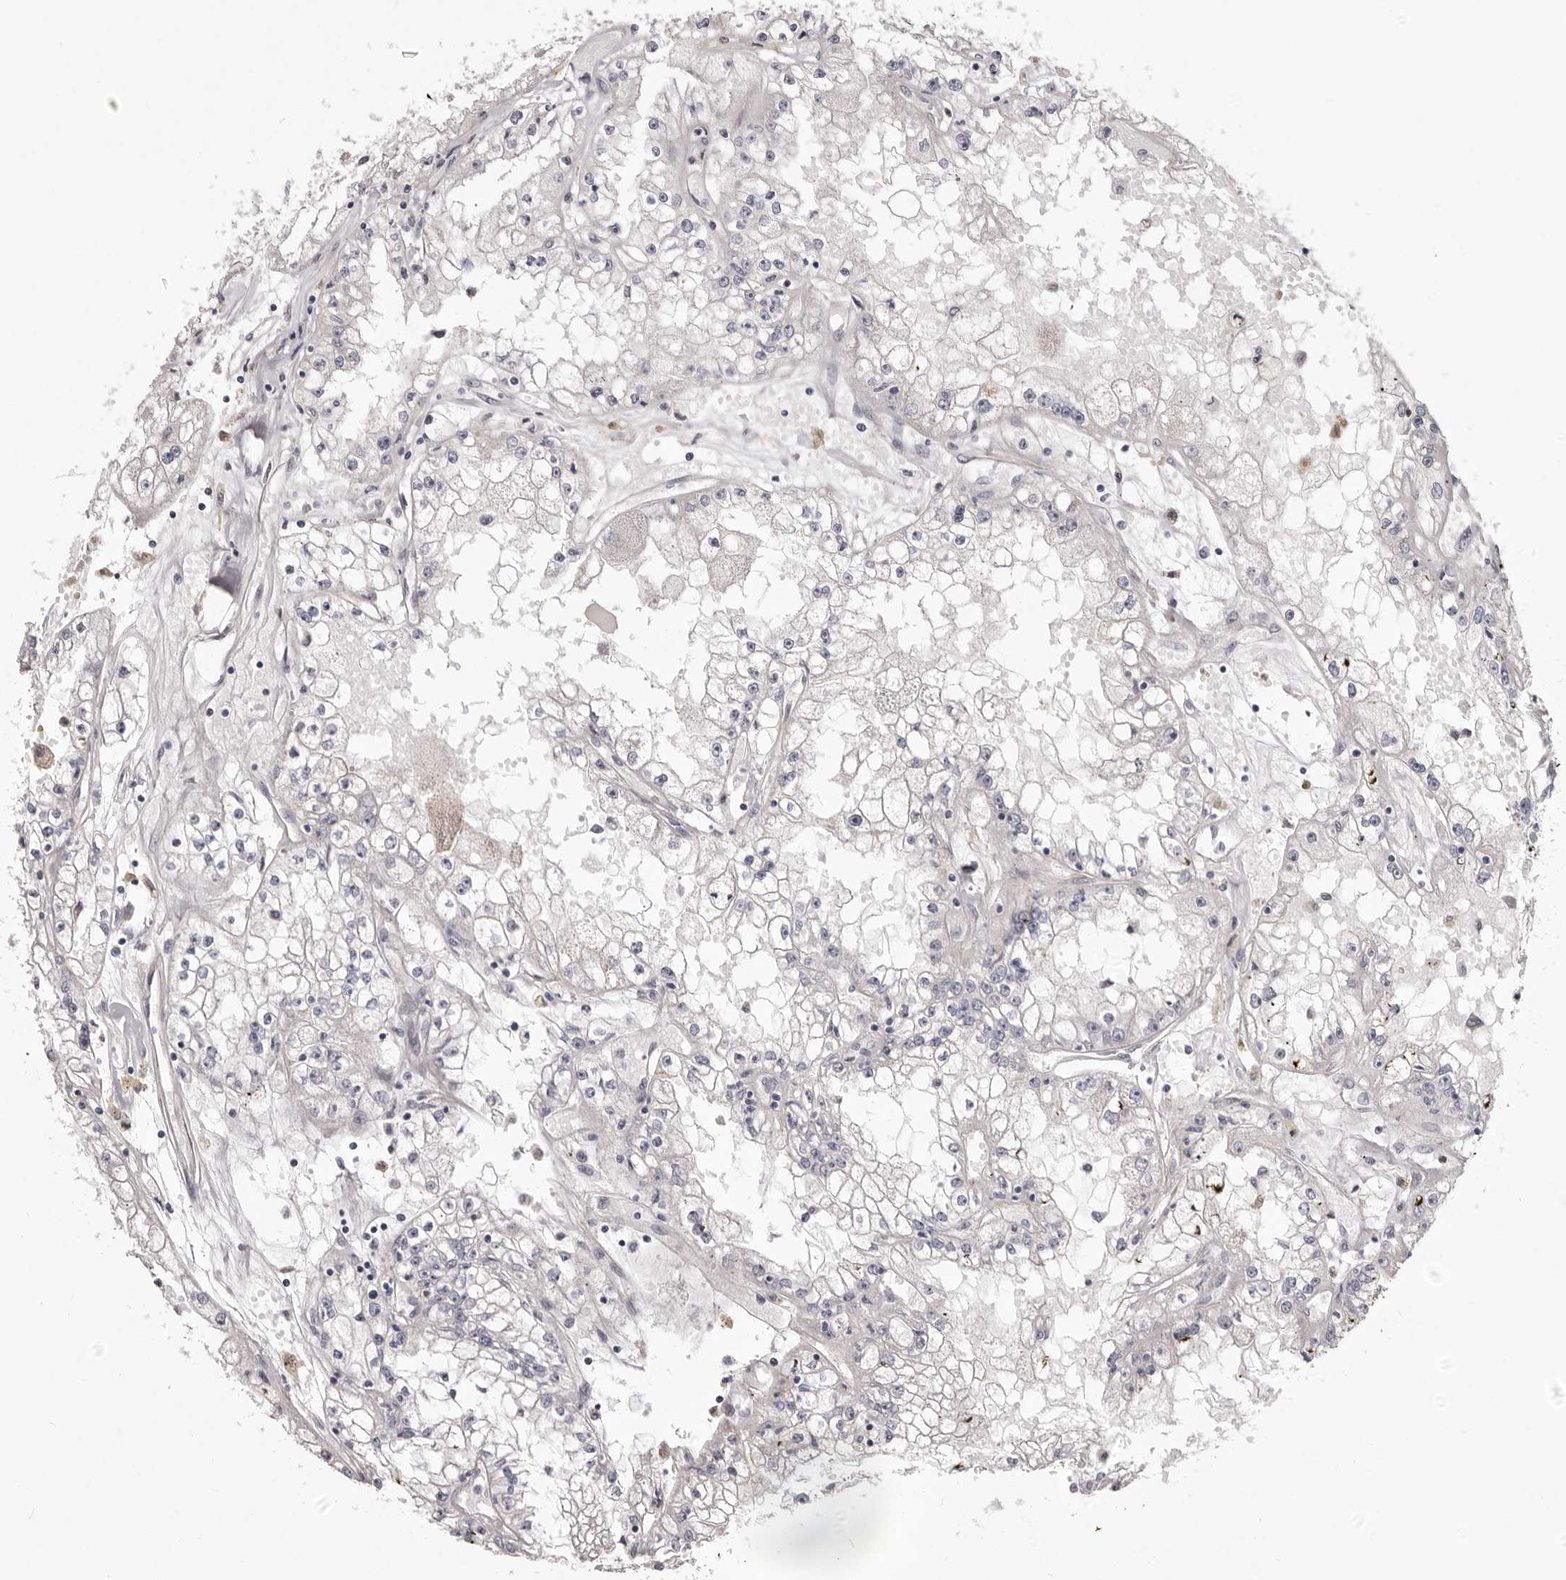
{"staining": {"intensity": "negative", "quantity": "none", "location": "none"}, "tissue": "renal cancer", "cell_type": "Tumor cells", "image_type": "cancer", "snomed": [{"axis": "morphology", "description": "Adenocarcinoma, NOS"}, {"axis": "topography", "description": "Kidney"}], "caption": "A photomicrograph of renal adenocarcinoma stained for a protein exhibits no brown staining in tumor cells. Brightfield microscopy of IHC stained with DAB (brown) and hematoxylin (blue), captured at high magnification.", "gene": "GLRX3", "patient": {"sex": "male", "age": 56}}